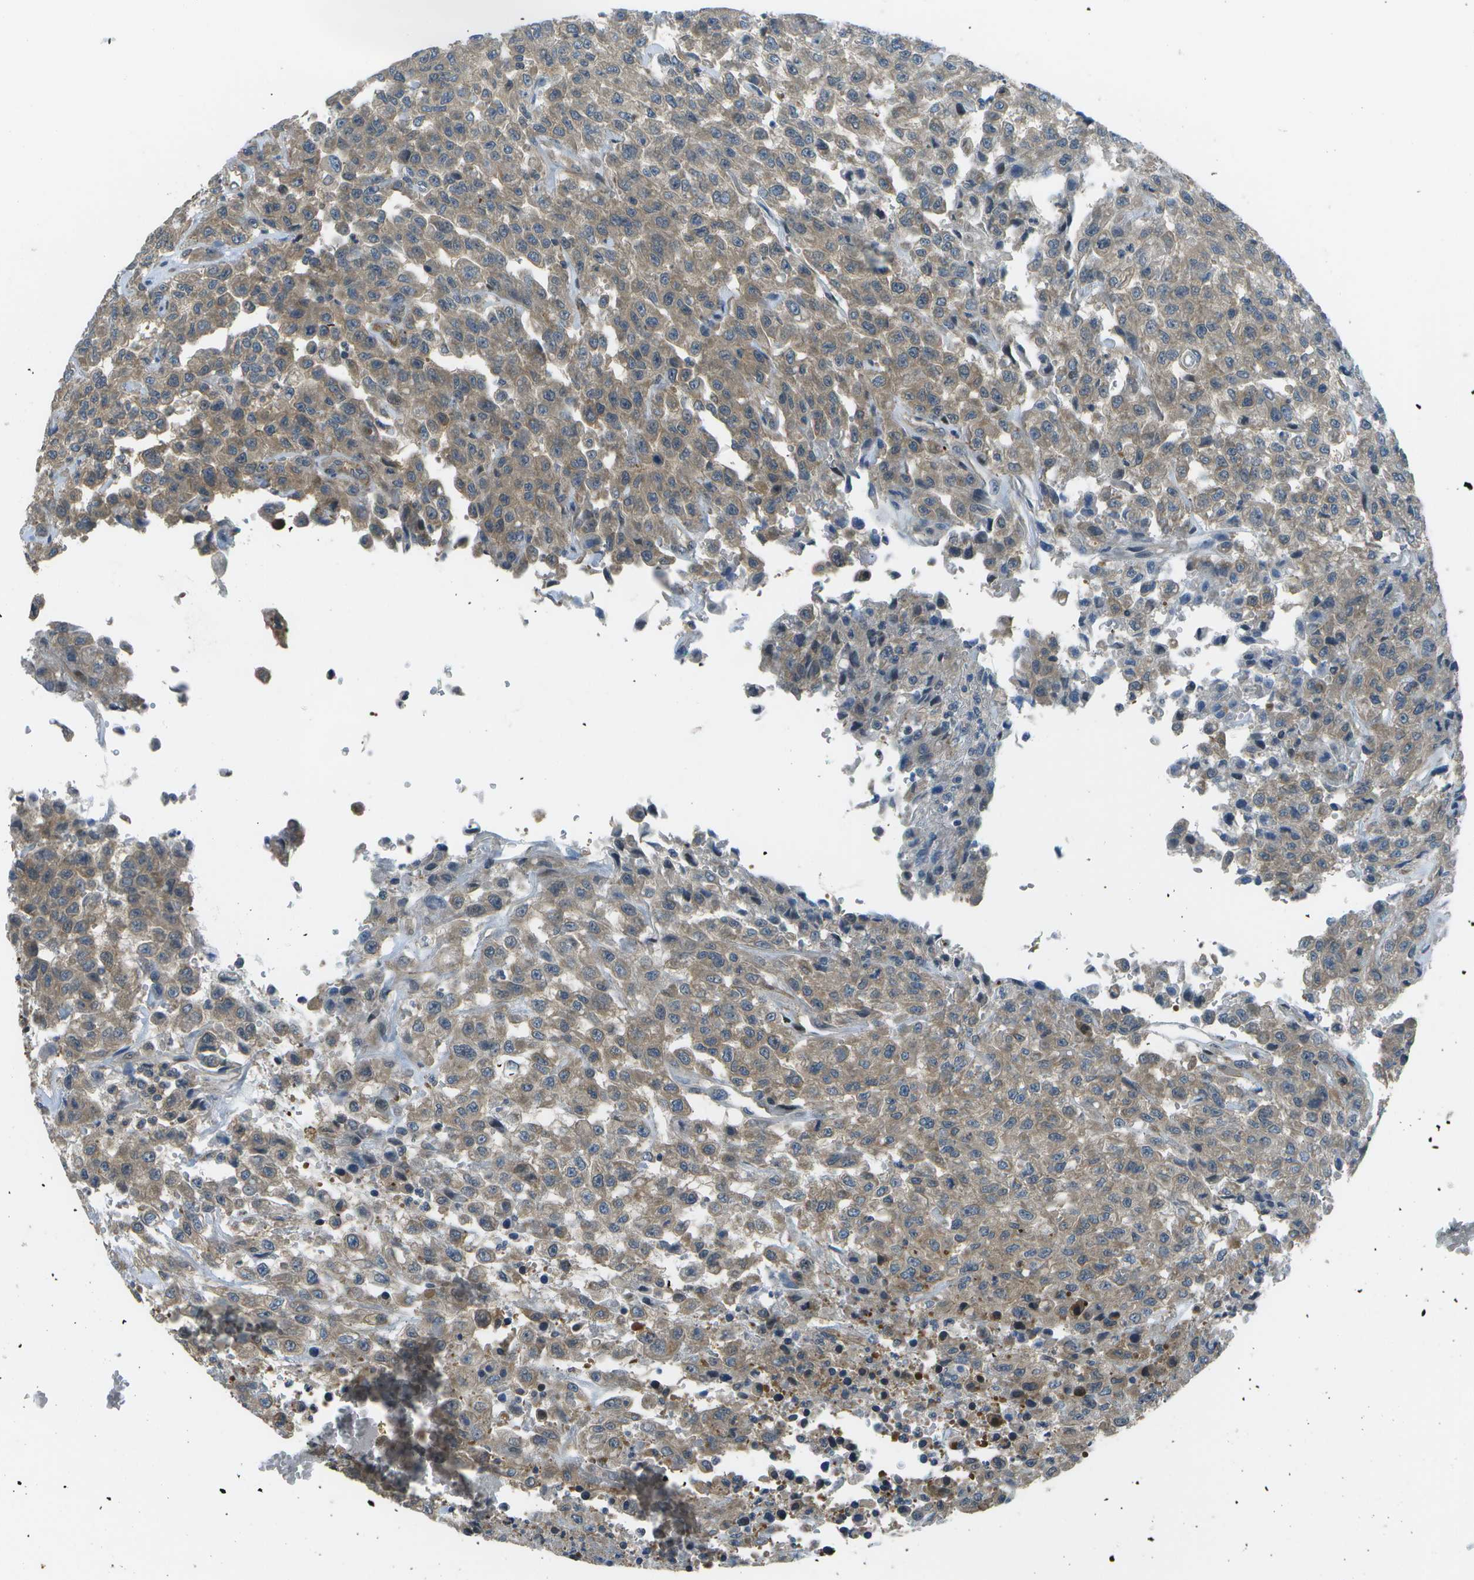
{"staining": {"intensity": "moderate", "quantity": ">75%", "location": "cytoplasmic/membranous"}, "tissue": "urothelial cancer", "cell_type": "Tumor cells", "image_type": "cancer", "snomed": [{"axis": "morphology", "description": "Urothelial carcinoma, High grade"}, {"axis": "topography", "description": "Urinary bladder"}], "caption": "A brown stain labels moderate cytoplasmic/membranous positivity of a protein in human urothelial cancer tumor cells. Using DAB (3,3'-diaminobenzidine) (brown) and hematoxylin (blue) stains, captured at high magnification using brightfield microscopy.", "gene": "ENPP5", "patient": {"sex": "male", "age": 46}}